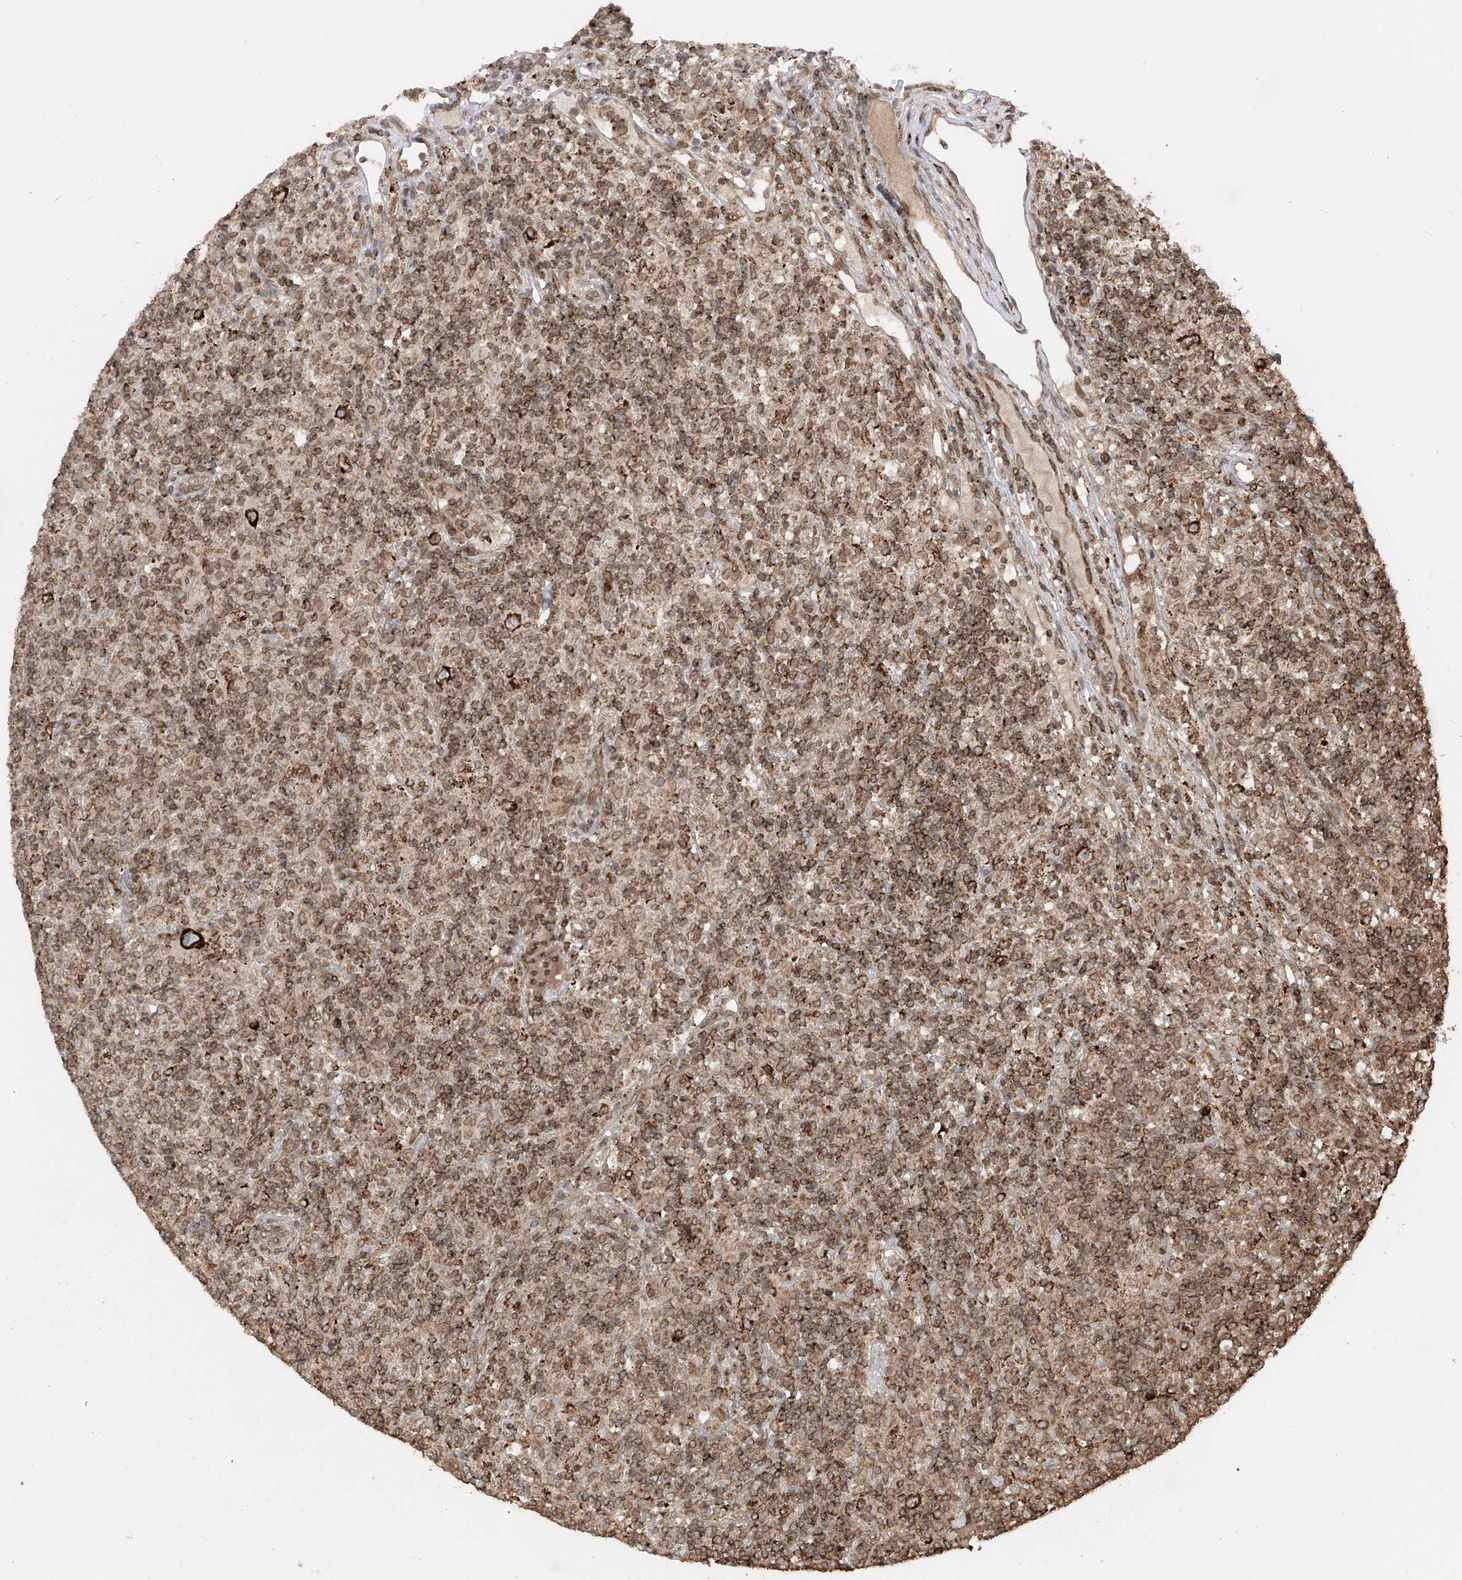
{"staining": {"intensity": "strong", "quantity": ">75%", "location": "cytoplasmic/membranous"}, "tissue": "lymphoma", "cell_type": "Tumor cells", "image_type": "cancer", "snomed": [{"axis": "morphology", "description": "Hodgkin's disease, NOS"}, {"axis": "topography", "description": "Lymph node"}], "caption": "High-power microscopy captured an immunohistochemistry micrograph of Hodgkin's disease, revealing strong cytoplasmic/membranous staining in approximately >75% of tumor cells.", "gene": "AHCTF1", "patient": {"sex": "male", "age": 70}}